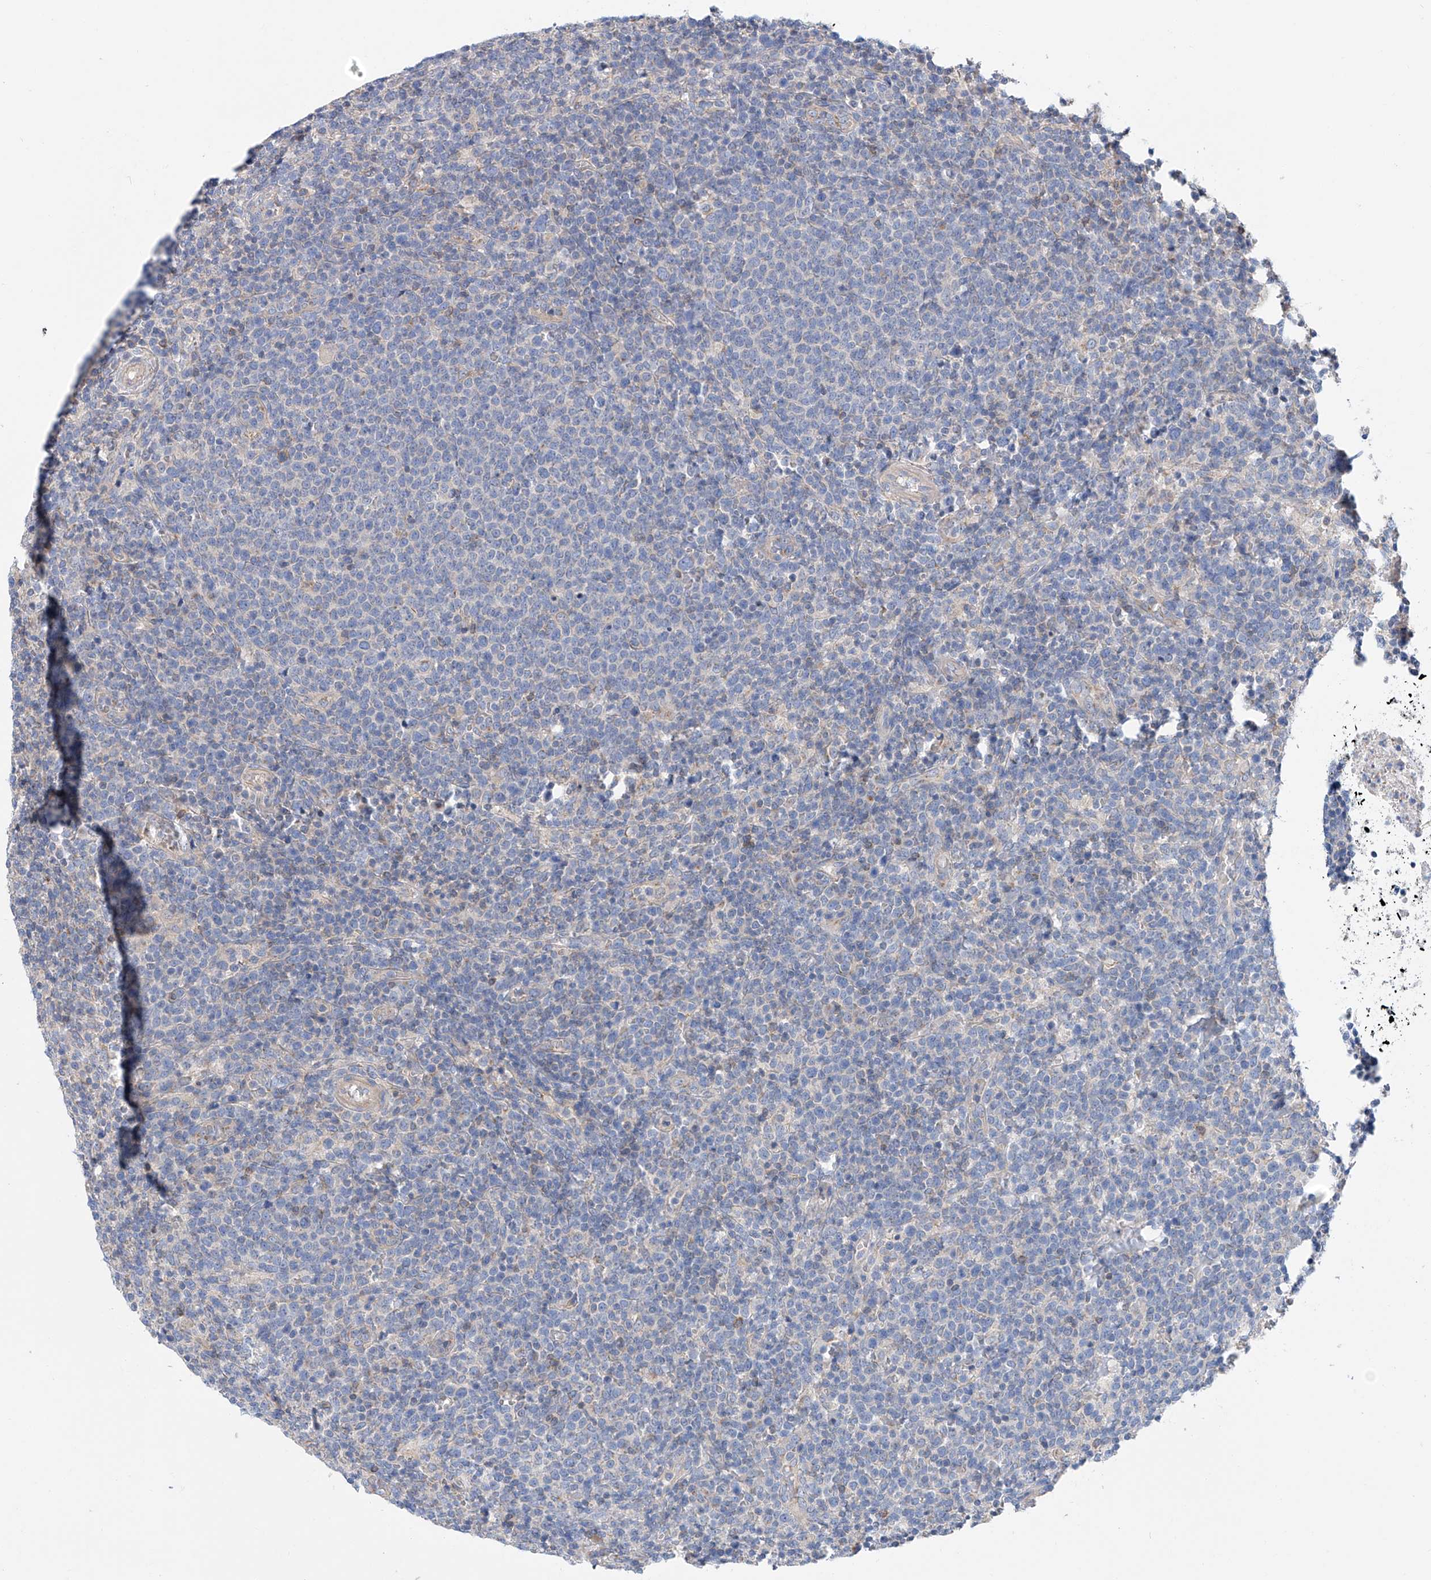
{"staining": {"intensity": "negative", "quantity": "none", "location": "none"}, "tissue": "lymphoma", "cell_type": "Tumor cells", "image_type": "cancer", "snomed": [{"axis": "morphology", "description": "Malignant lymphoma, non-Hodgkin's type, High grade"}, {"axis": "topography", "description": "Lymph node"}], "caption": "This is a histopathology image of immunohistochemistry staining of high-grade malignant lymphoma, non-Hodgkin's type, which shows no expression in tumor cells. (IHC, brightfield microscopy, high magnification).", "gene": "SLC22A7", "patient": {"sex": "male", "age": 61}}